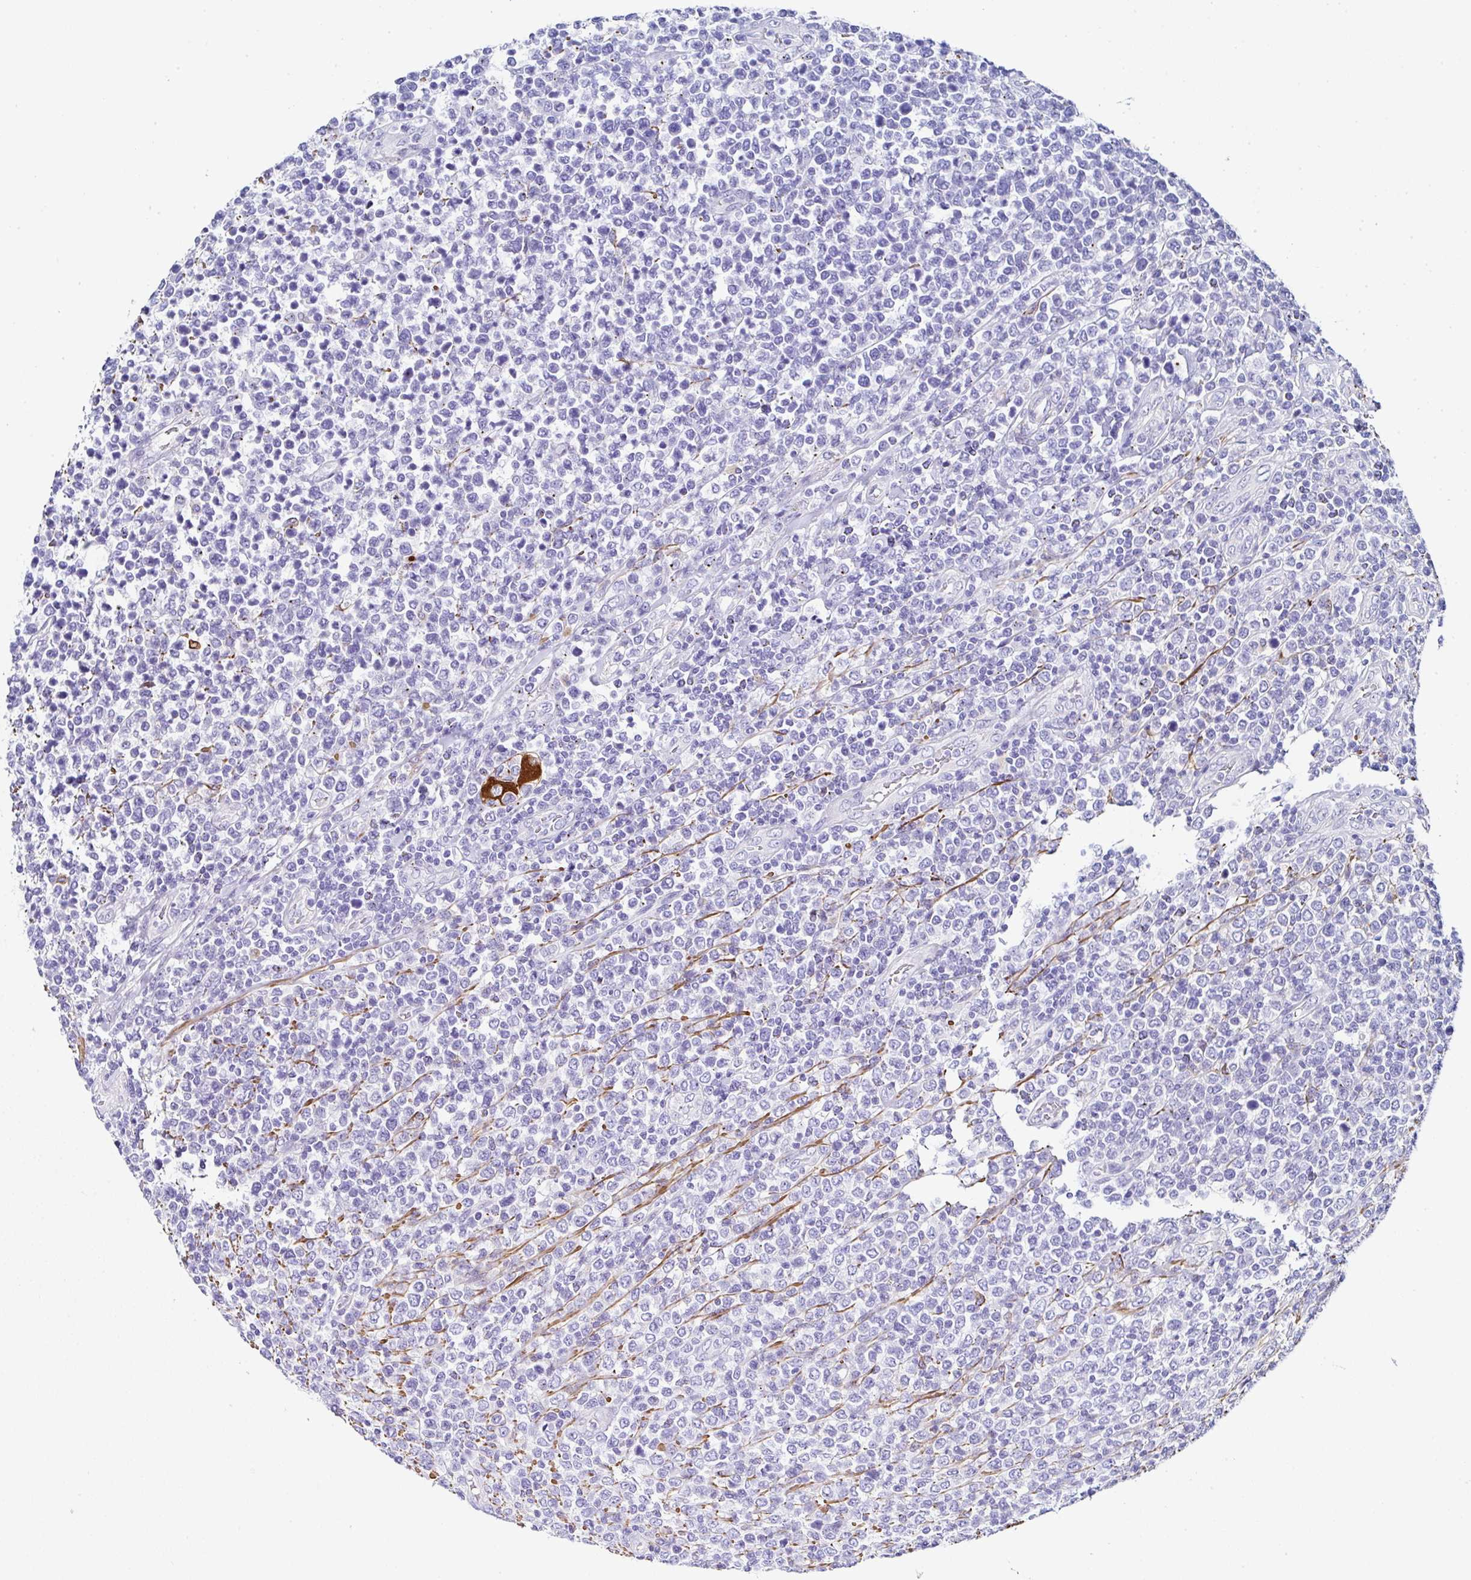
{"staining": {"intensity": "negative", "quantity": "none", "location": "none"}, "tissue": "lymphoma", "cell_type": "Tumor cells", "image_type": "cancer", "snomed": [{"axis": "morphology", "description": "Malignant lymphoma, non-Hodgkin's type, High grade"}, {"axis": "topography", "description": "Soft tissue"}], "caption": "High magnification brightfield microscopy of malignant lymphoma, non-Hodgkin's type (high-grade) stained with DAB (brown) and counterstained with hematoxylin (blue): tumor cells show no significant expression. The staining is performed using DAB (3,3'-diaminobenzidine) brown chromogen with nuclei counter-stained in using hematoxylin.", "gene": "PPFIA4", "patient": {"sex": "female", "age": 56}}